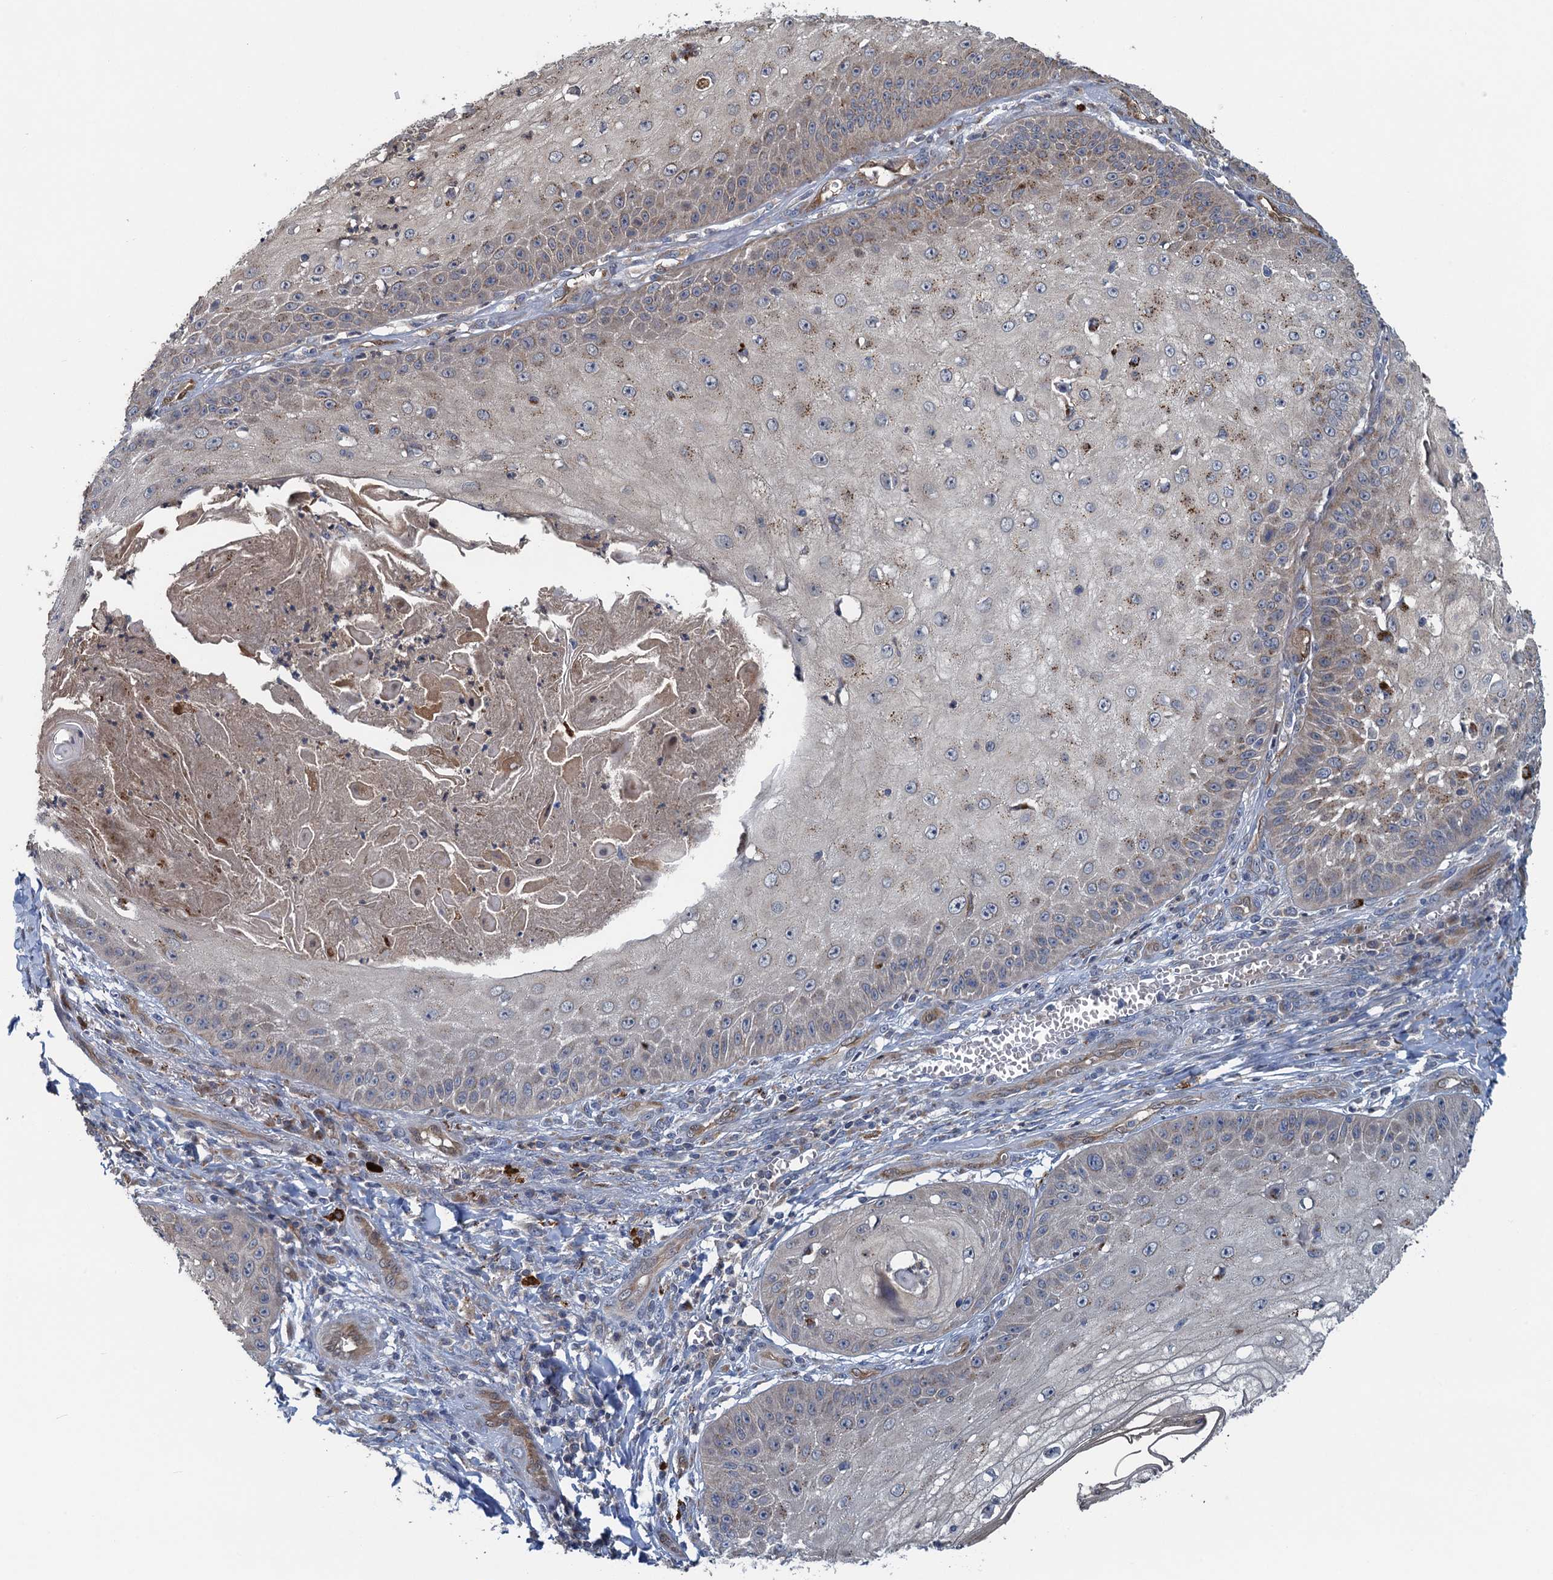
{"staining": {"intensity": "moderate", "quantity": "<25%", "location": "cytoplasmic/membranous"}, "tissue": "skin cancer", "cell_type": "Tumor cells", "image_type": "cancer", "snomed": [{"axis": "morphology", "description": "Squamous cell carcinoma, NOS"}, {"axis": "topography", "description": "Skin"}], "caption": "This micrograph demonstrates immunohistochemistry (IHC) staining of human skin cancer (squamous cell carcinoma), with low moderate cytoplasmic/membranous expression in approximately <25% of tumor cells.", "gene": "KBTBD8", "patient": {"sex": "male", "age": 70}}